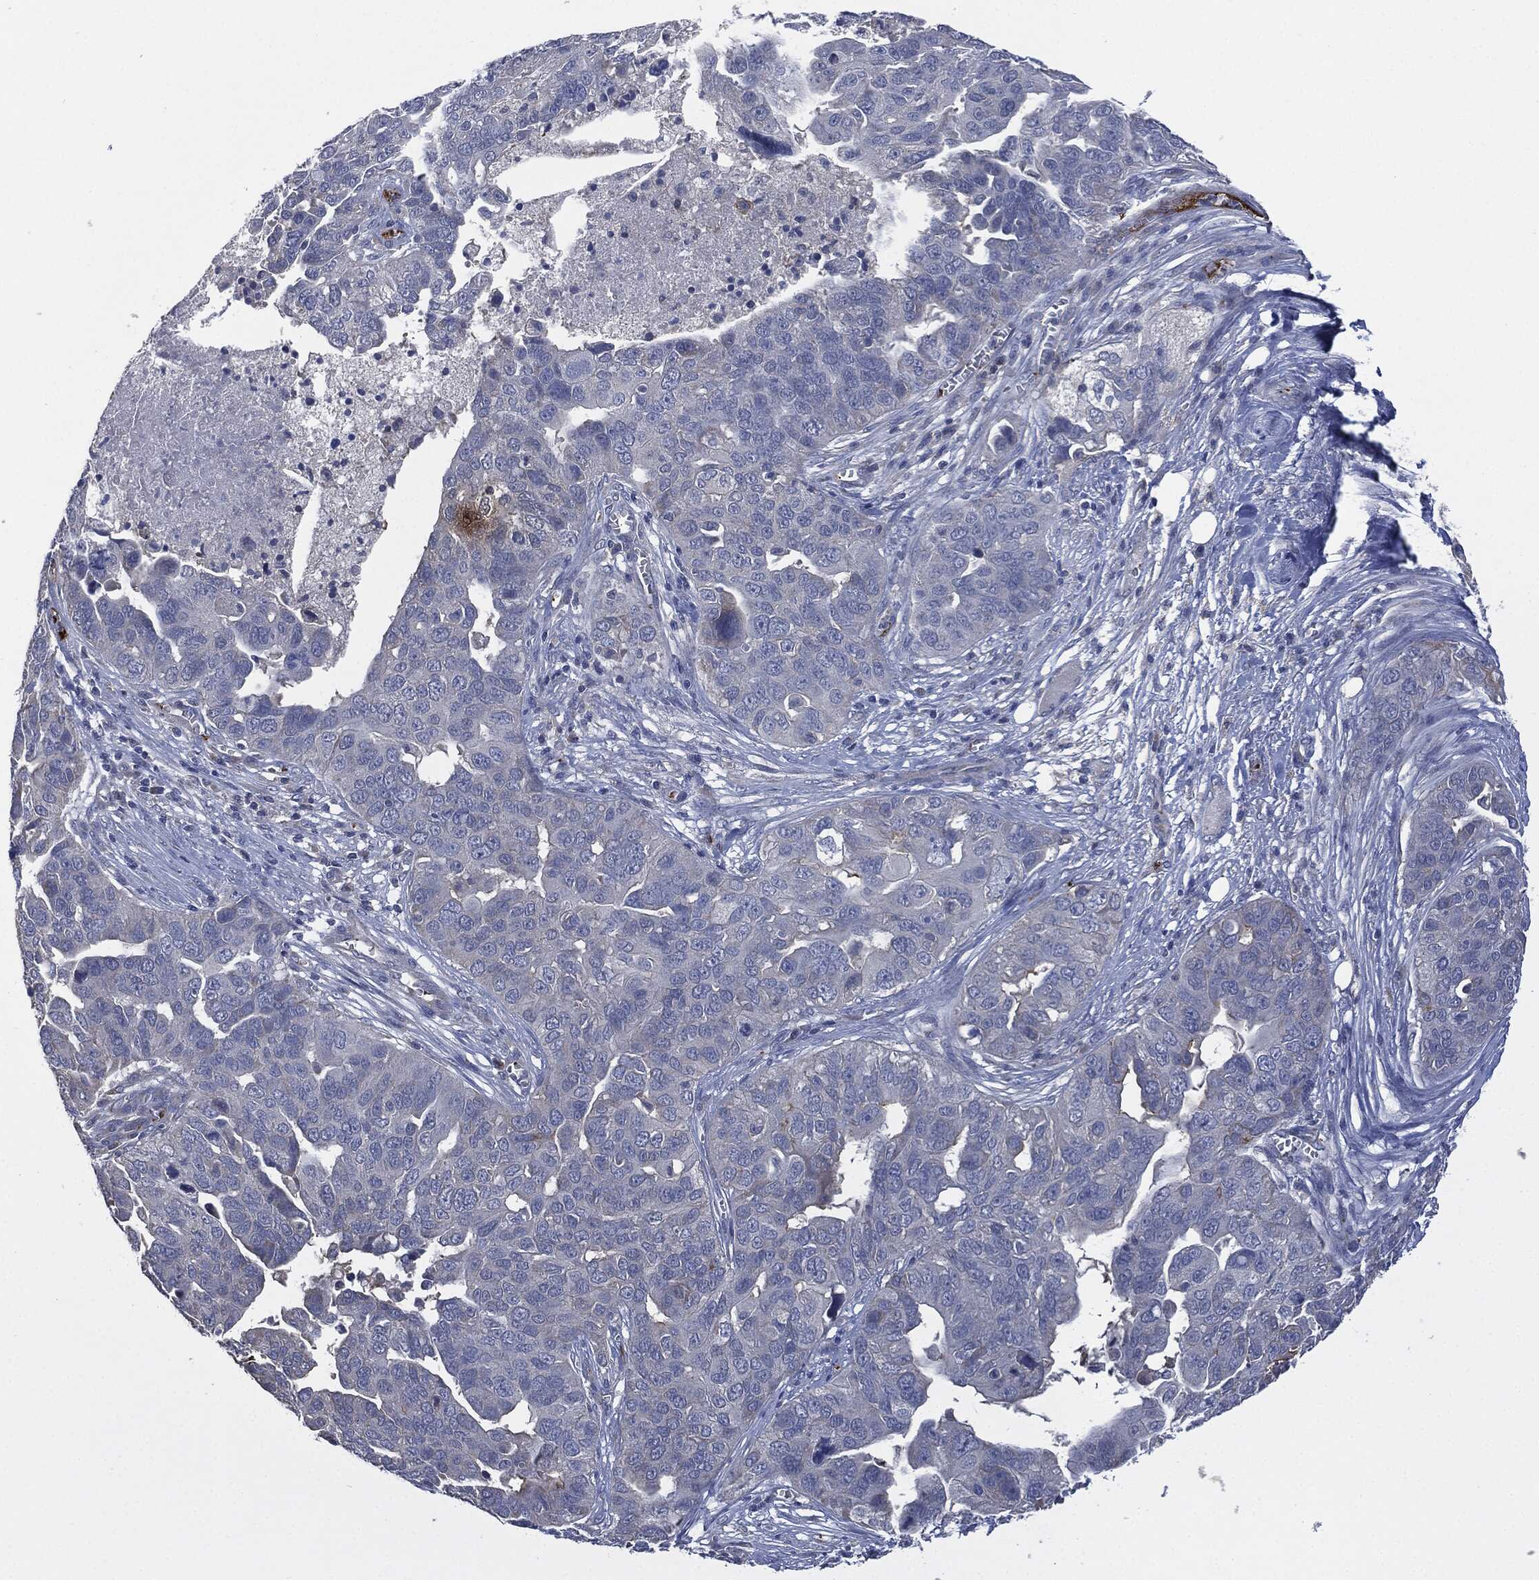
{"staining": {"intensity": "negative", "quantity": "none", "location": "none"}, "tissue": "ovarian cancer", "cell_type": "Tumor cells", "image_type": "cancer", "snomed": [{"axis": "morphology", "description": "Carcinoma, endometroid"}, {"axis": "topography", "description": "Soft tissue"}, {"axis": "topography", "description": "Ovary"}], "caption": "There is no significant positivity in tumor cells of ovarian cancer (endometroid carcinoma).", "gene": "CD33", "patient": {"sex": "female", "age": 52}}